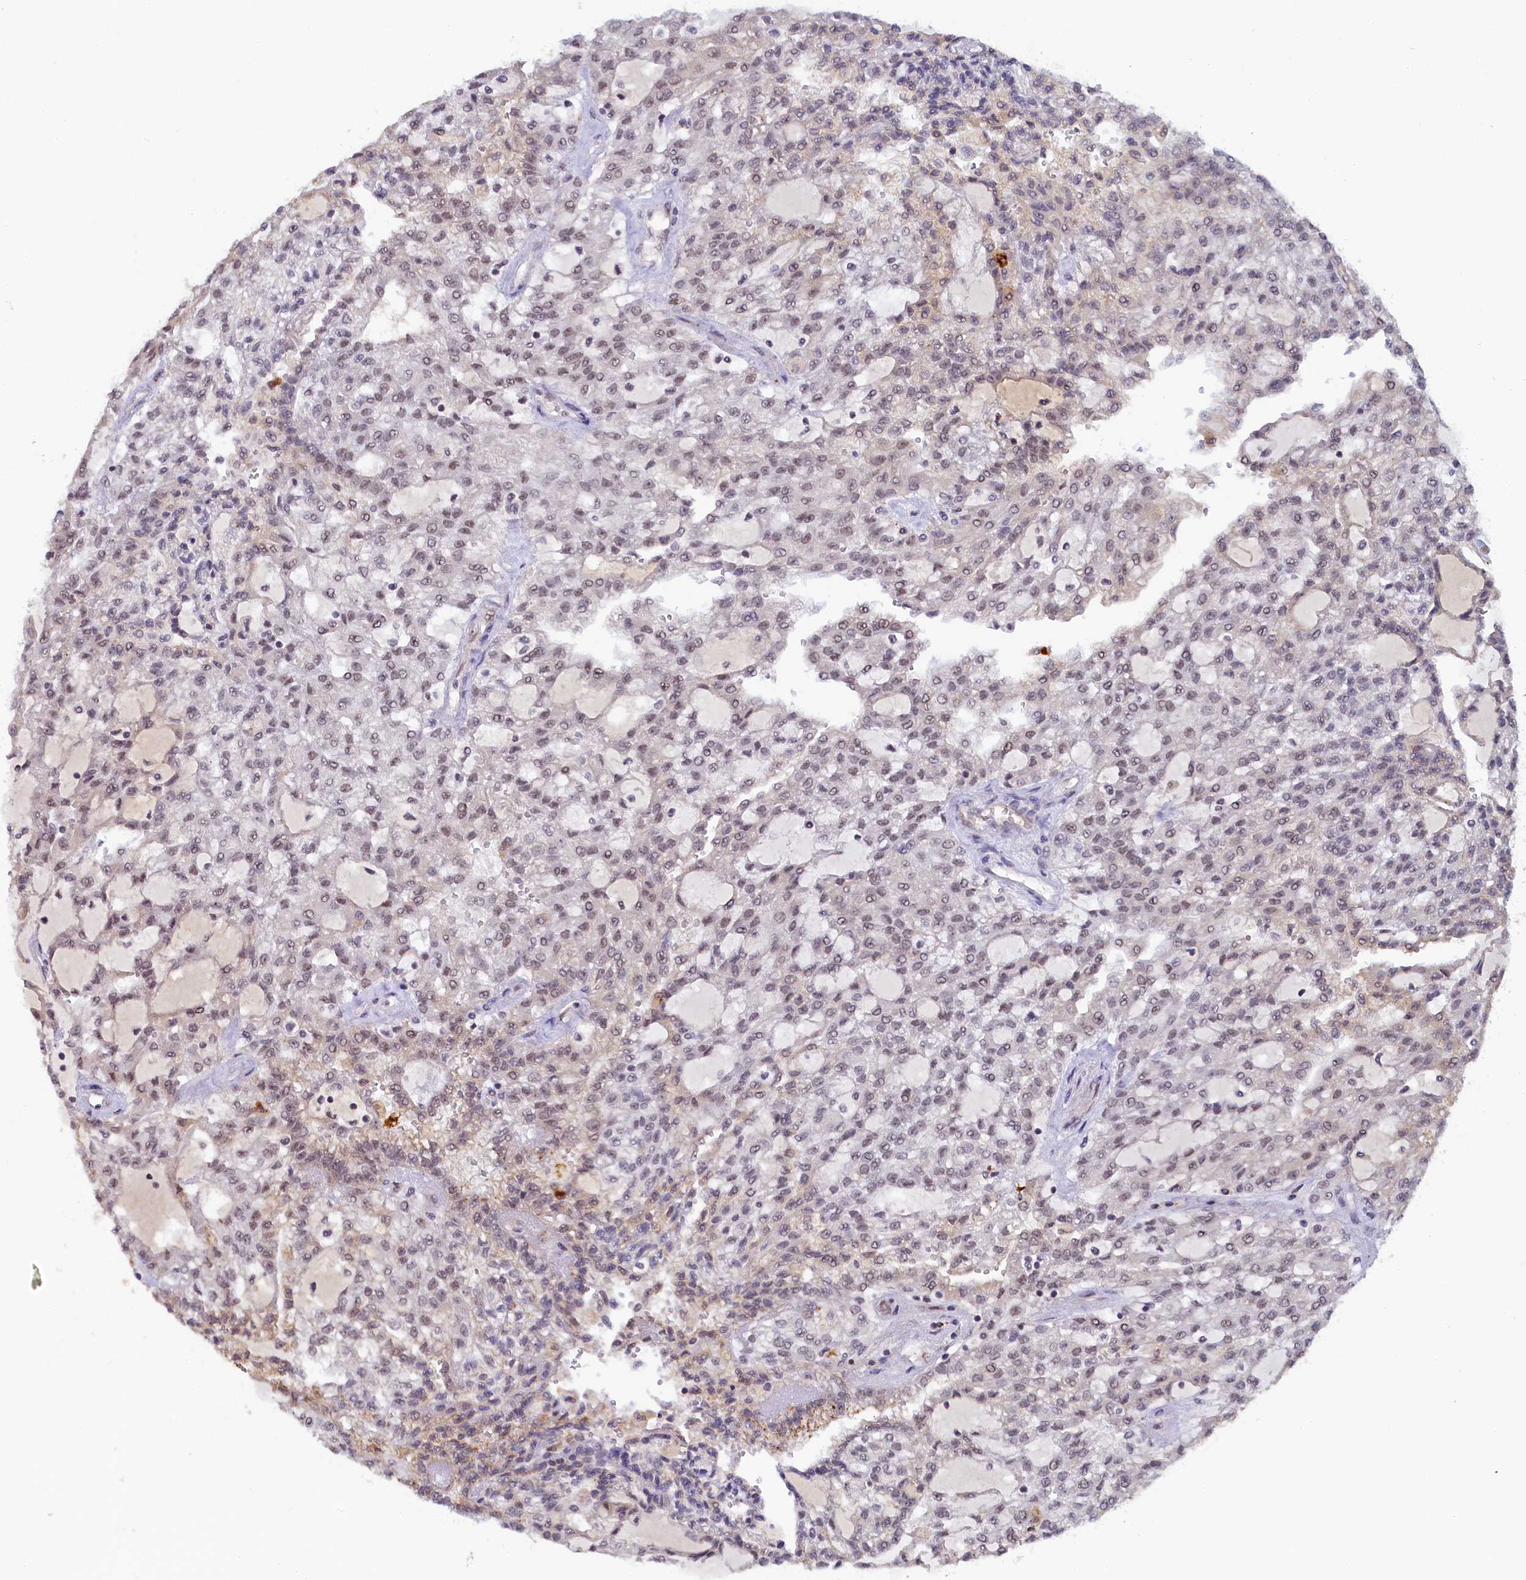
{"staining": {"intensity": "weak", "quantity": "25%-75%", "location": "nuclear"}, "tissue": "renal cancer", "cell_type": "Tumor cells", "image_type": "cancer", "snomed": [{"axis": "morphology", "description": "Adenocarcinoma, NOS"}, {"axis": "topography", "description": "Kidney"}], "caption": "A brown stain highlights weak nuclear staining of a protein in adenocarcinoma (renal) tumor cells.", "gene": "INTS14", "patient": {"sex": "male", "age": 63}}